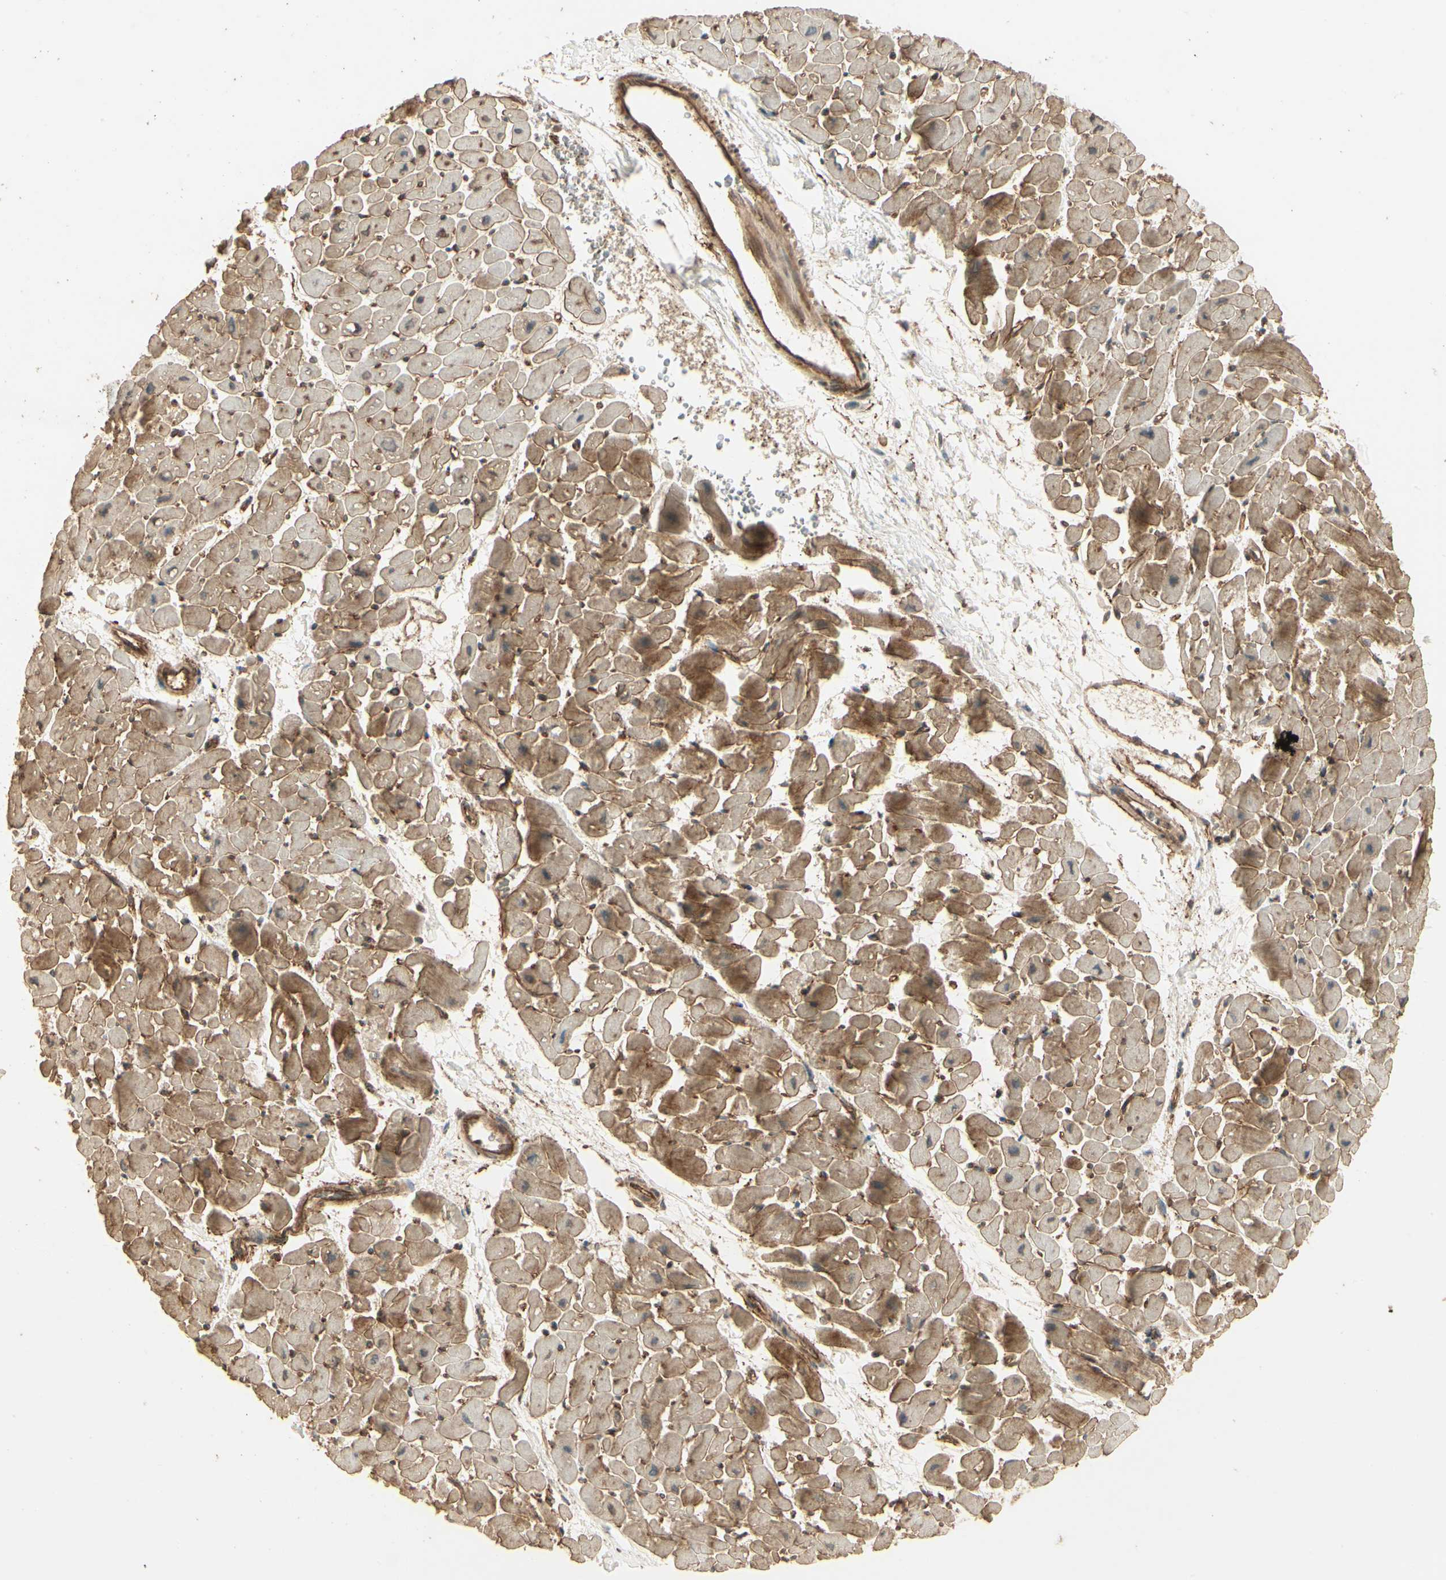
{"staining": {"intensity": "moderate", "quantity": ">75%", "location": "cytoplasmic/membranous"}, "tissue": "heart muscle", "cell_type": "Cardiomyocytes", "image_type": "normal", "snomed": [{"axis": "morphology", "description": "Normal tissue, NOS"}, {"axis": "topography", "description": "Heart"}], "caption": "A micrograph of human heart muscle stained for a protein exhibits moderate cytoplasmic/membranous brown staining in cardiomyocytes.", "gene": "RNF180", "patient": {"sex": "male", "age": 45}}